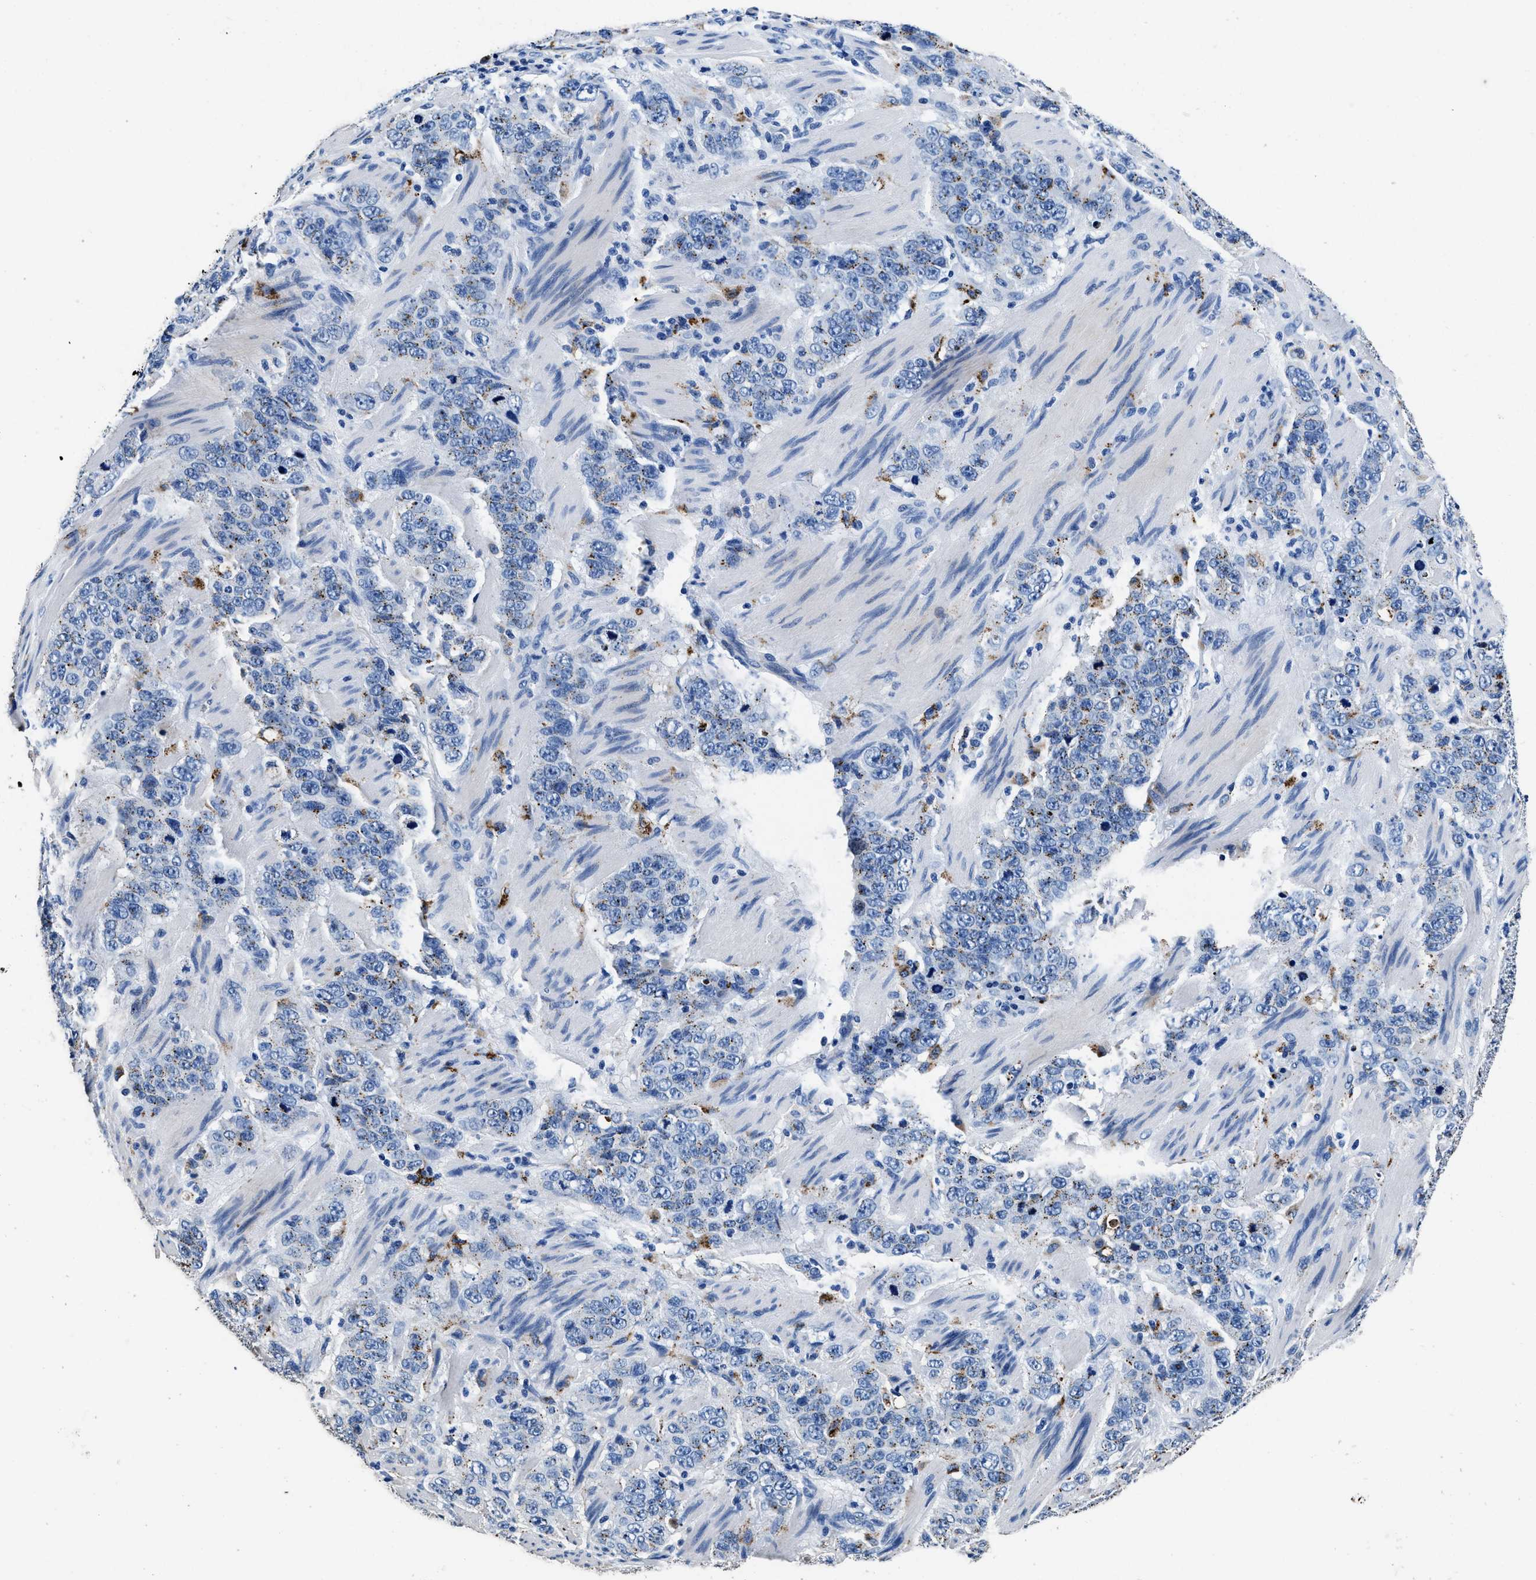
{"staining": {"intensity": "moderate", "quantity": "<25%", "location": "cytoplasmic/membranous"}, "tissue": "stomach cancer", "cell_type": "Tumor cells", "image_type": "cancer", "snomed": [{"axis": "morphology", "description": "Adenocarcinoma, NOS"}, {"axis": "topography", "description": "Stomach"}], "caption": "Immunohistochemistry image of stomach adenocarcinoma stained for a protein (brown), which reveals low levels of moderate cytoplasmic/membranous positivity in about <25% of tumor cells.", "gene": "OR14K1", "patient": {"sex": "male", "age": 48}}